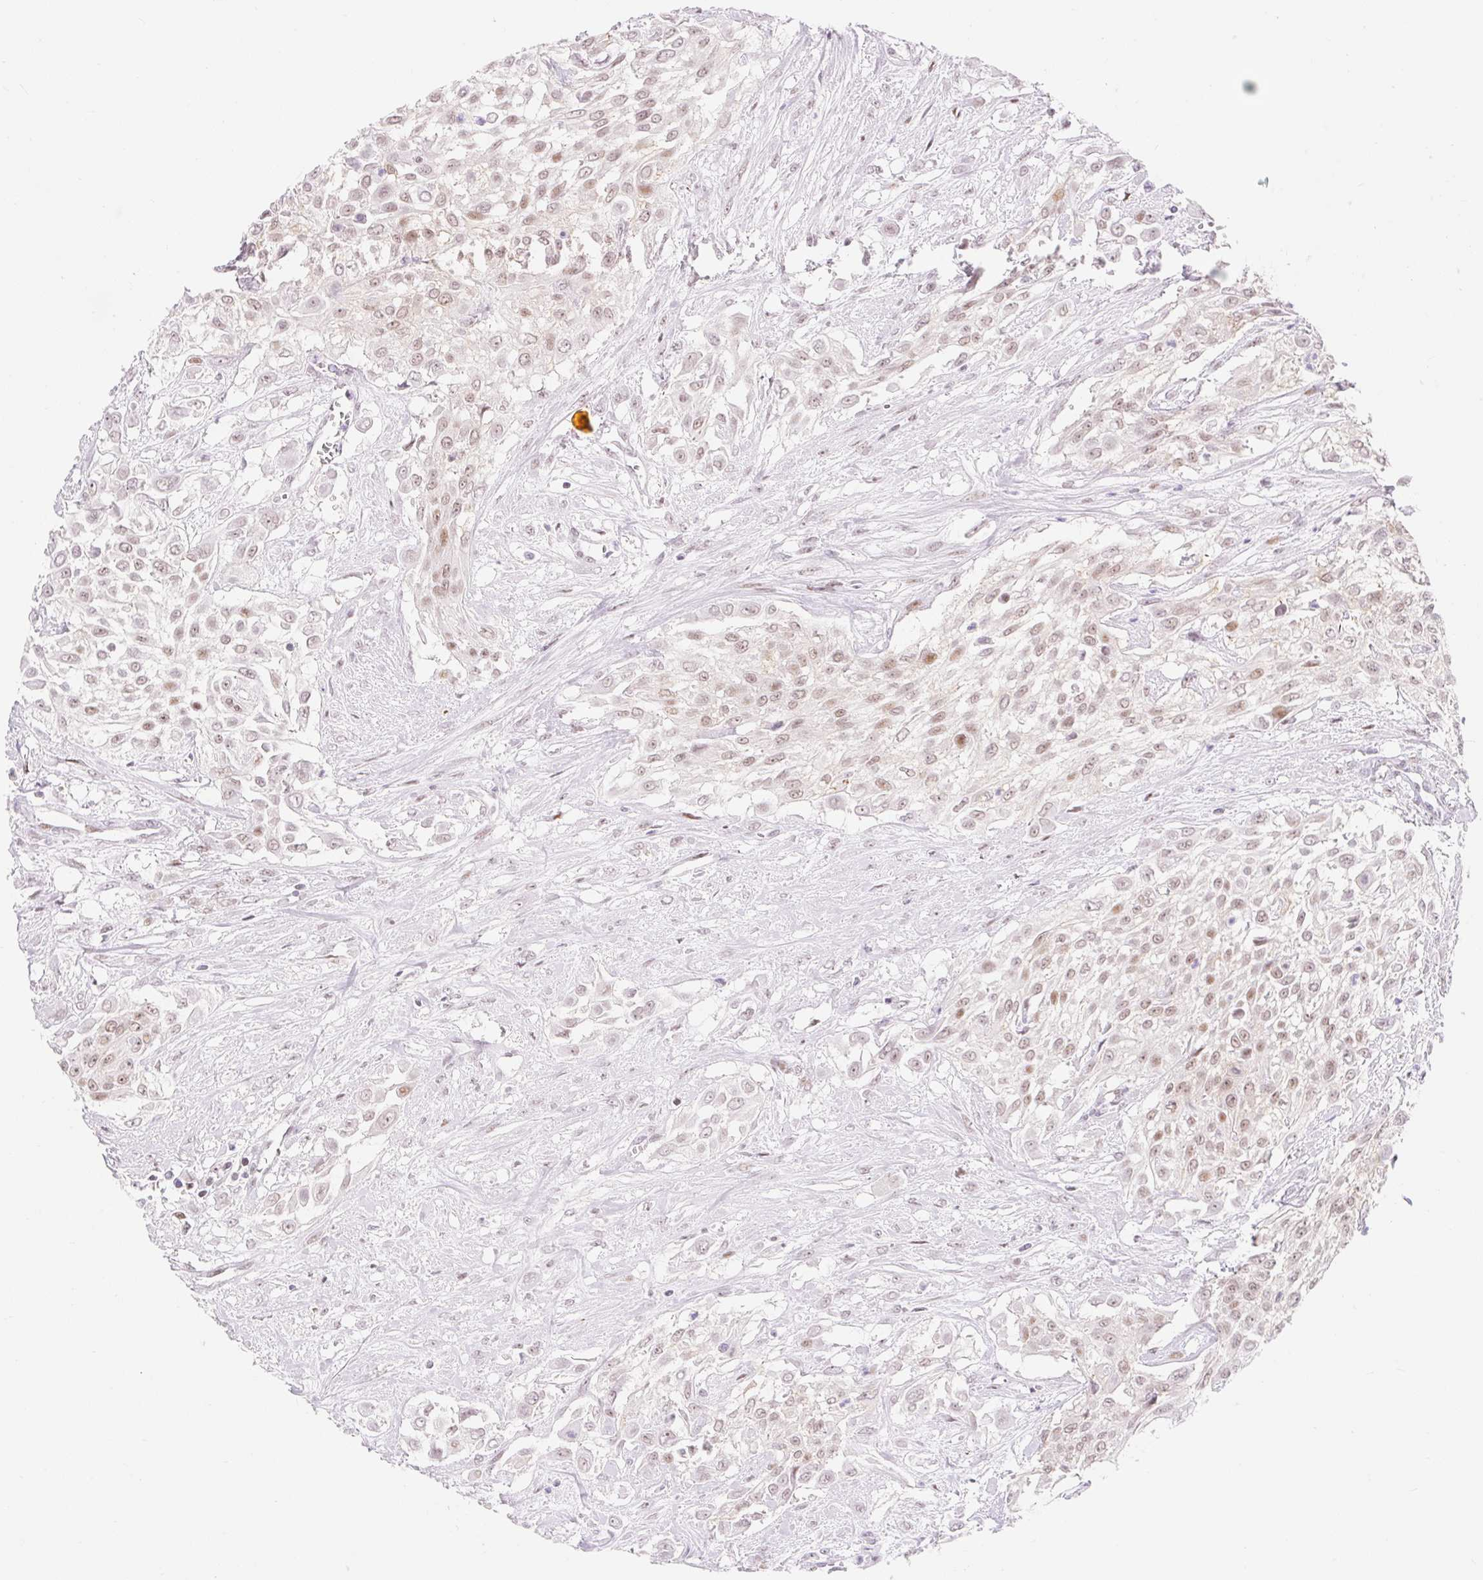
{"staining": {"intensity": "weak", "quantity": ">75%", "location": "nuclear"}, "tissue": "urothelial cancer", "cell_type": "Tumor cells", "image_type": "cancer", "snomed": [{"axis": "morphology", "description": "Urothelial carcinoma, High grade"}, {"axis": "topography", "description": "Urinary bladder"}], "caption": "Immunohistochemistry (IHC) histopathology image of human high-grade urothelial carcinoma stained for a protein (brown), which exhibits low levels of weak nuclear expression in approximately >75% of tumor cells.", "gene": "H2BW1", "patient": {"sex": "male", "age": 57}}